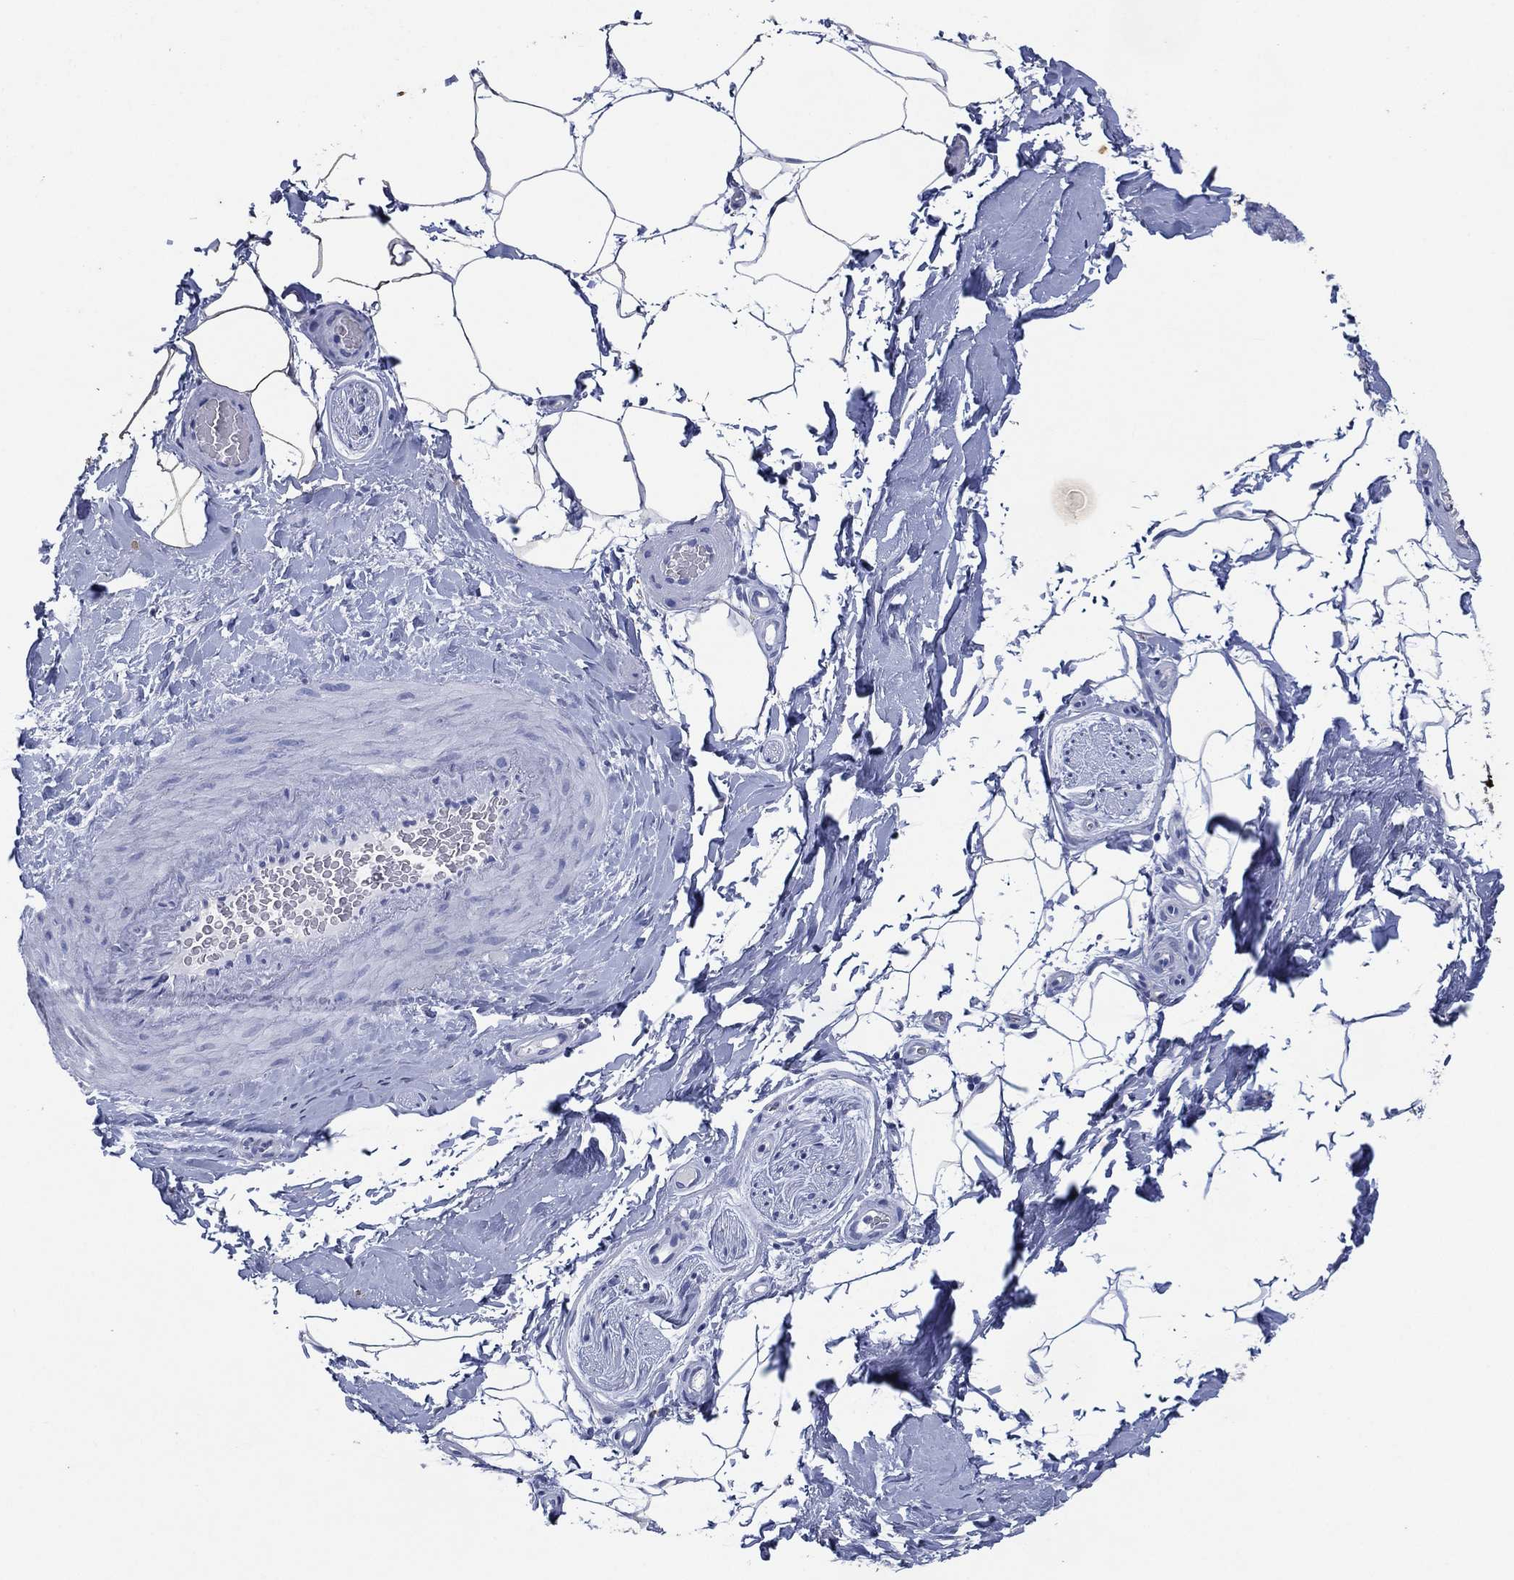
{"staining": {"intensity": "negative", "quantity": "none", "location": "none"}, "tissue": "adipose tissue", "cell_type": "Adipocytes", "image_type": "normal", "snomed": [{"axis": "morphology", "description": "Normal tissue, NOS"}, {"axis": "topography", "description": "Soft tissue"}, {"axis": "topography", "description": "Vascular tissue"}], "caption": "Histopathology image shows no significant protein staining in adipocytes of benign adipose tissue.", "gene": "FSCN2", "patient": {"sex": "male", "age": 41}}